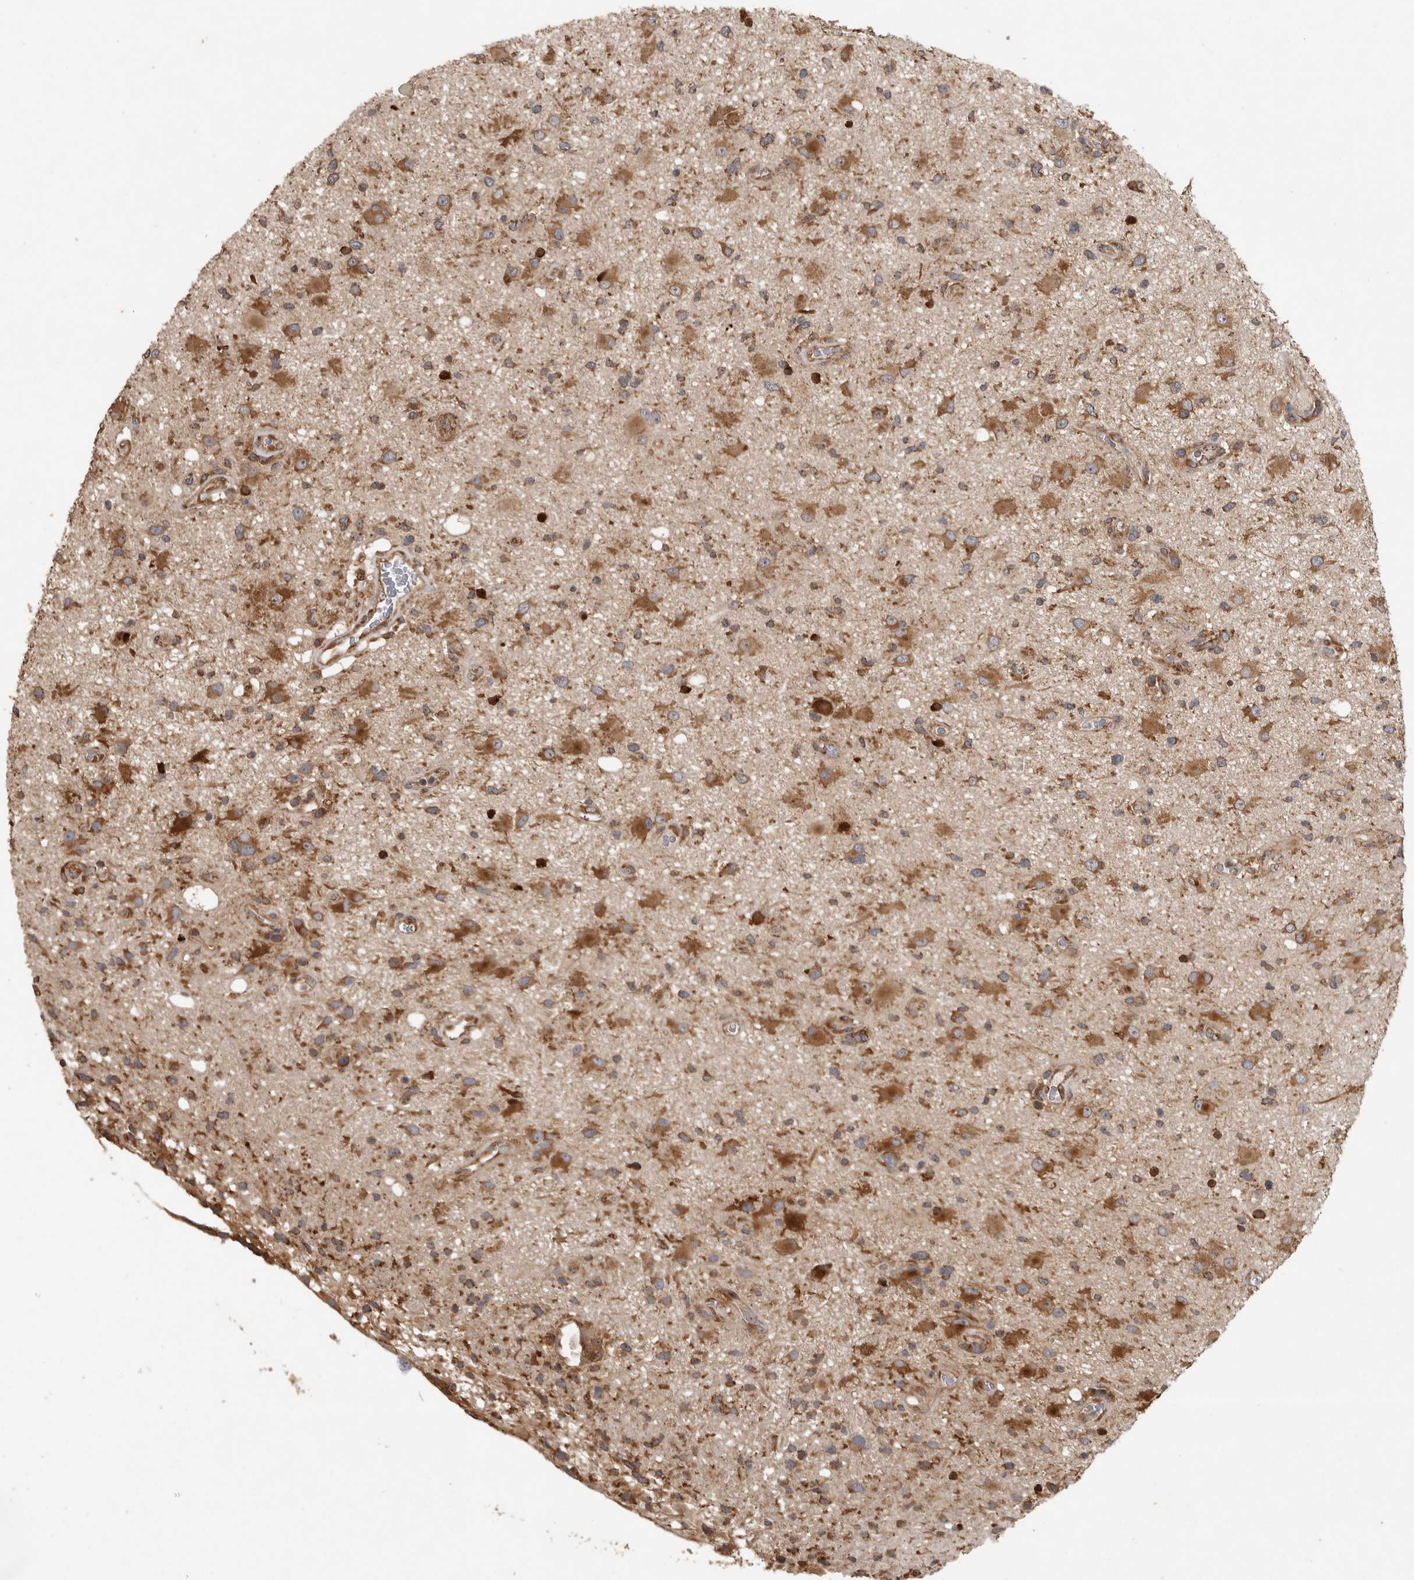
{"staining": {"intensity": "moderate", "quantity": ">75%", "location": "cytoplasmic/membranous"}, "tissue": "glioma", "cell_type": "Tumor cells", "image_type": "cancer", "snomed": [{"axis": "morphology", "description": "Glioma, malignant, High grade"}, {"axis": "topography", "description": "Brain"}], "caption": "Glioma was stained to show a protein in brown. There is medium levels of moderate cytoplasmic/membranous positivity in about >75% of tumor cells.", "gene": "ATXN2", "patient": {"sex": "male", "age": 33}}